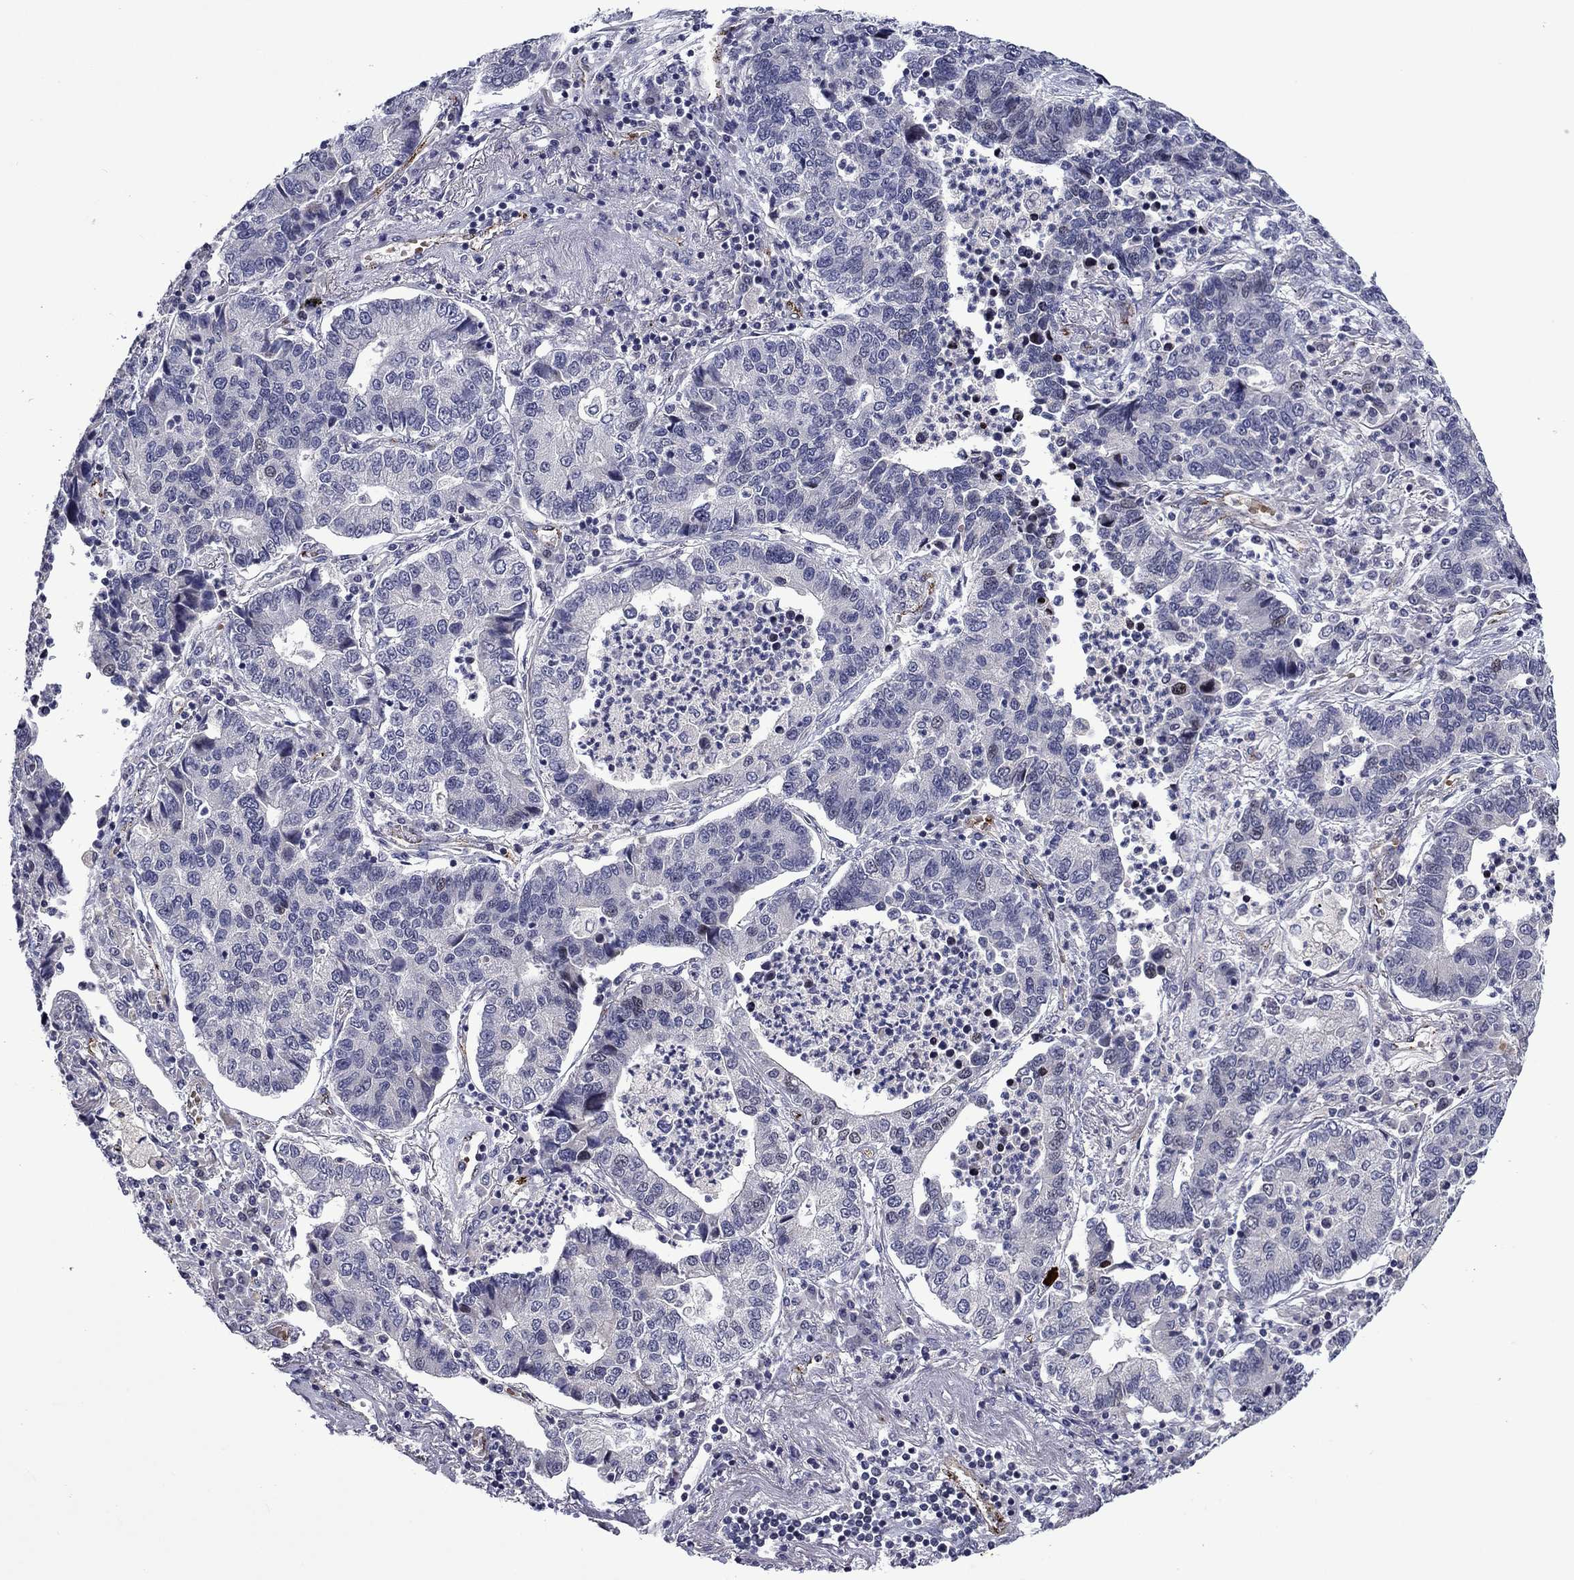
{"staining": {"intensity": "negative", "quantity": "none", "location": "none"}, "tissue": "lung cancer", "cell_type": "Tumor cells", "image_type": "cancer", "snomed": [{"axis": "morphology", "description": "Adenocarcinoma, NOS"}, {"axis": "topography", "description": "Lung"}], "caption": "Immunohistochemical staining of lung cancer exhibits no significant positivity in tumor cells.", "gene": "SLITRK1", "patient": {"sex": "female", "age": 57}}